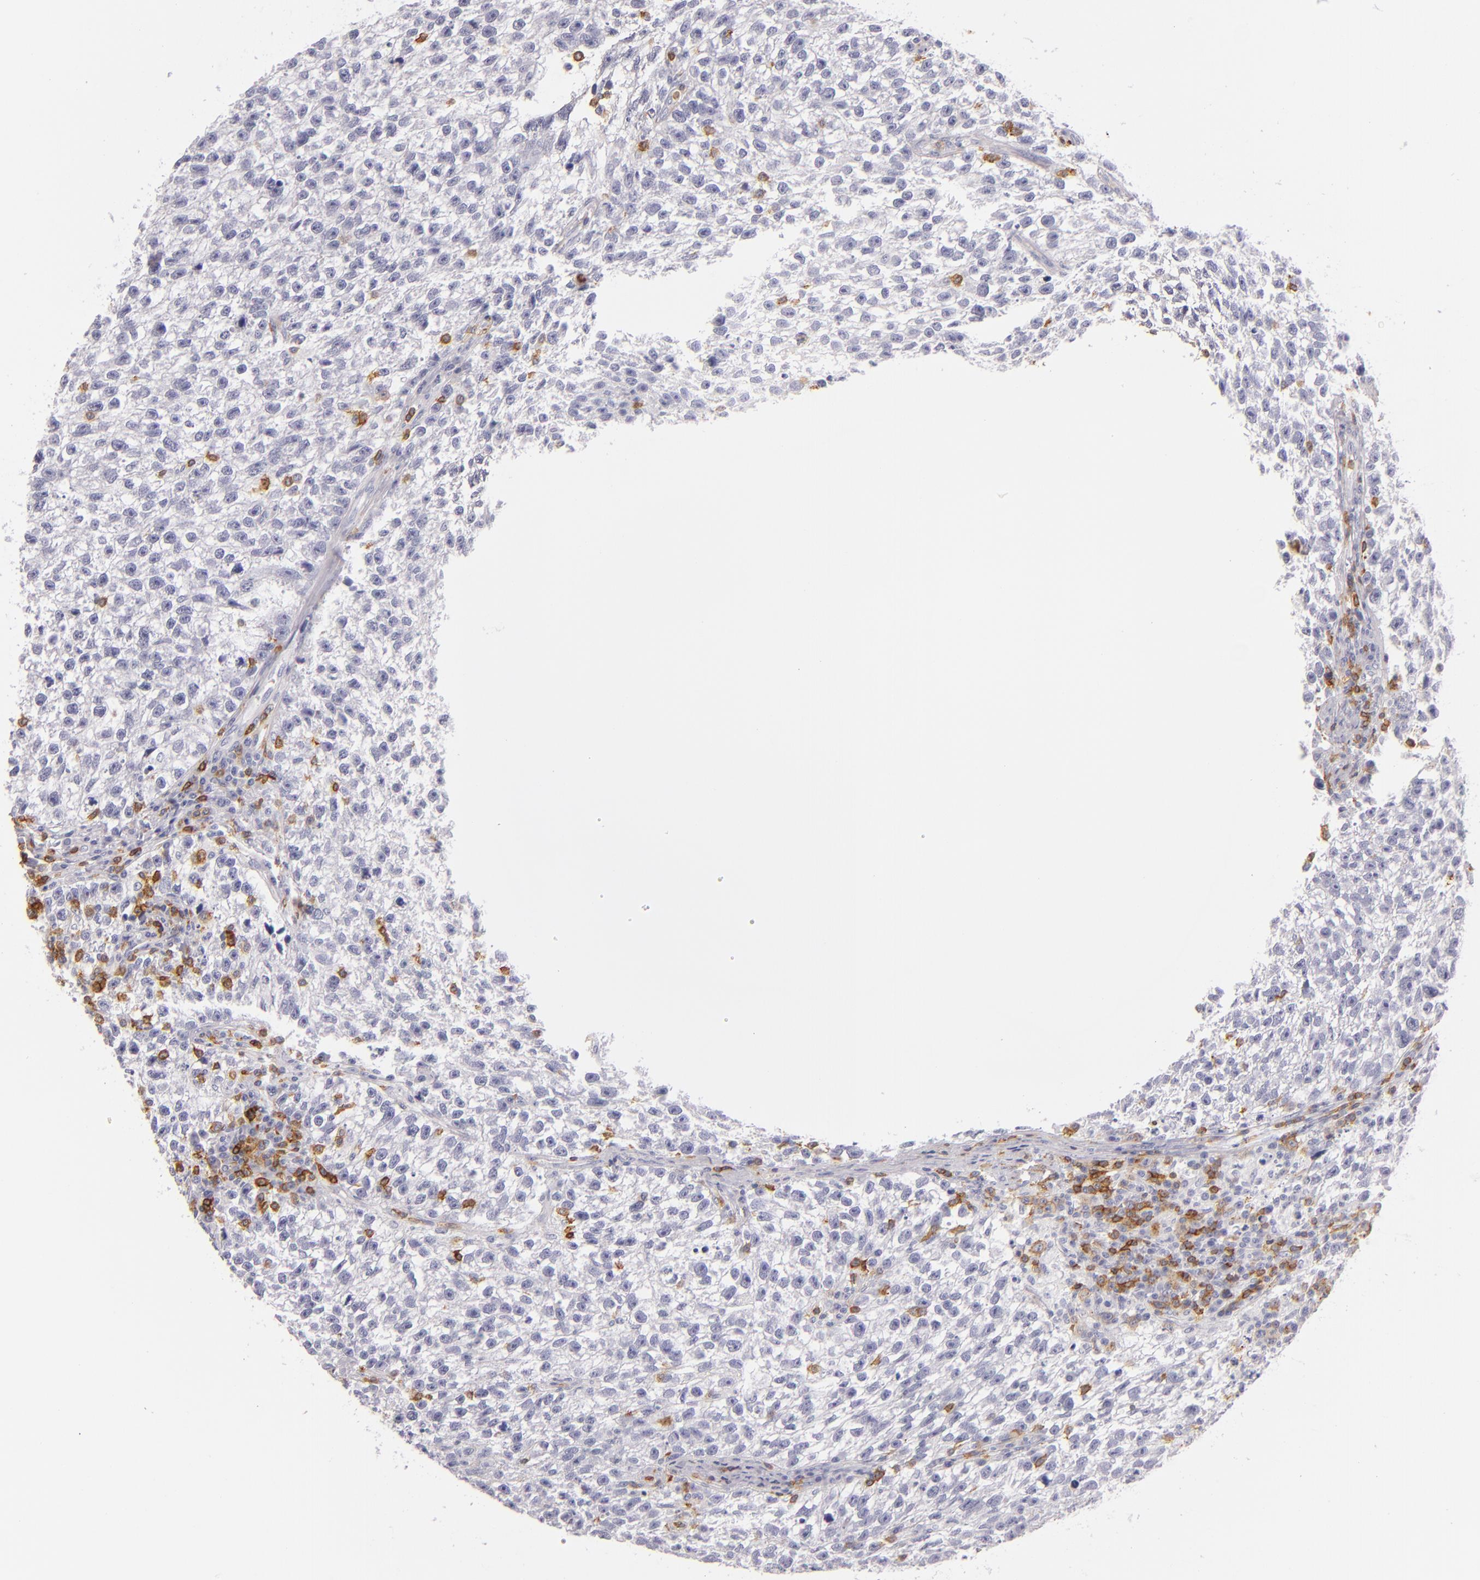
{"staining": {"intensity": "negative", "quantity": "none", "location": "none"}, "tissue": "testis cancer", "cell_type": "Tumor cells", "image_type": "cancer", "snomed": [{"axis": "morphology", "description": "Seminoma, NOS"}, {"axis": "topography", "description": "Testis"}], "caption": "This is a image of immunohistochemistry (IHC) staining of testis seminoma, which shows no positivity in tumor cells. (Immunohistochemistry (ihc), brightfield microscopy, high magnification).", "gene": "LAT", "patient": {"sex": "male", "age": 38}}